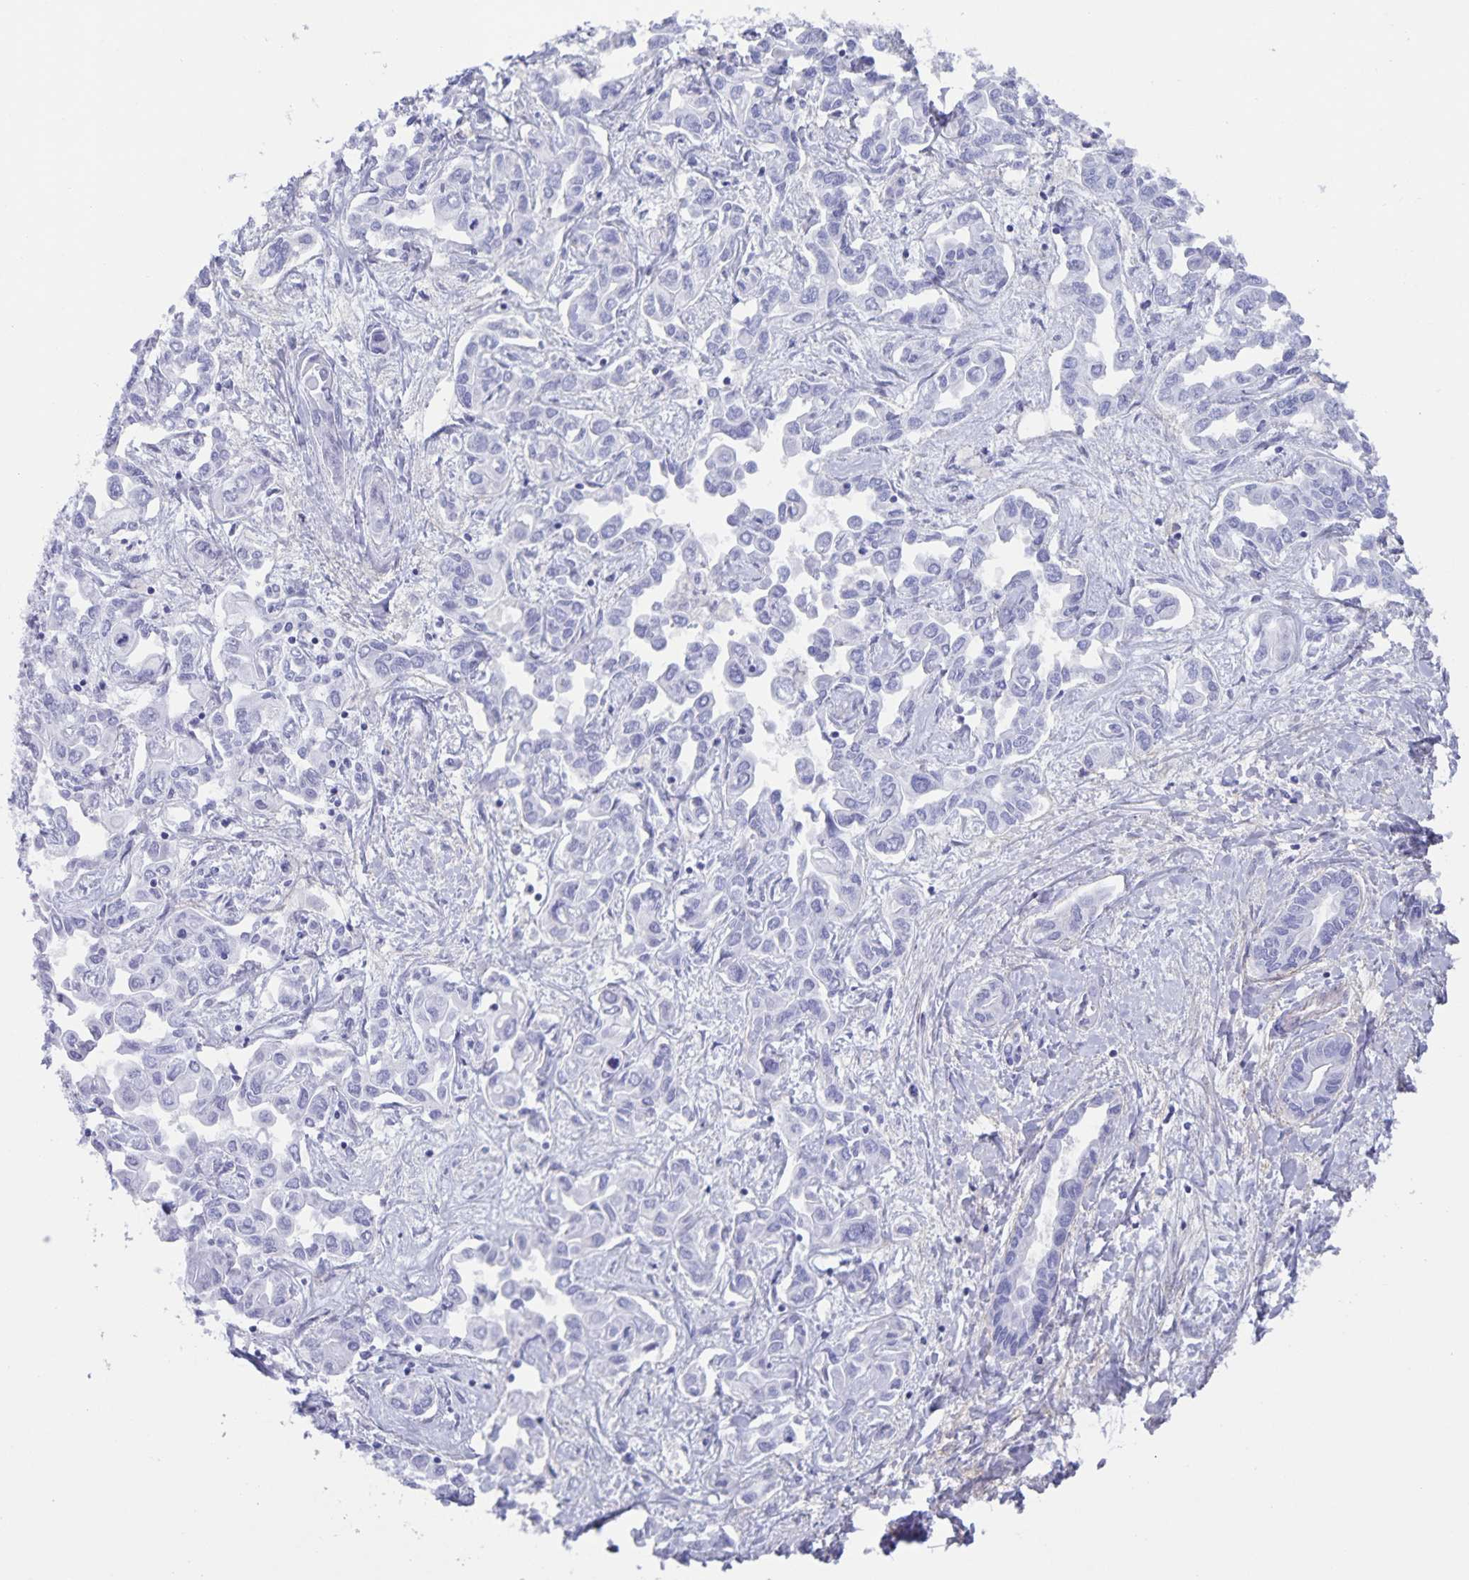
{"staining": {"intensity": "negative", "quantity": "none", "location": "none"}, "tissue": "liver cancer", "cell_type": "Tumor cells", "image_type": "cancer", "snomed": [{"axis": "morphology", "description": "Cholangiocarcinoma"}, {"axis": "topography", "description": "Liver"}], "caption": "Tumor cells show no significant protein staining in liver cancer.", "gene": "AQP4", "patient": {"sex": "female", "age": 64}}